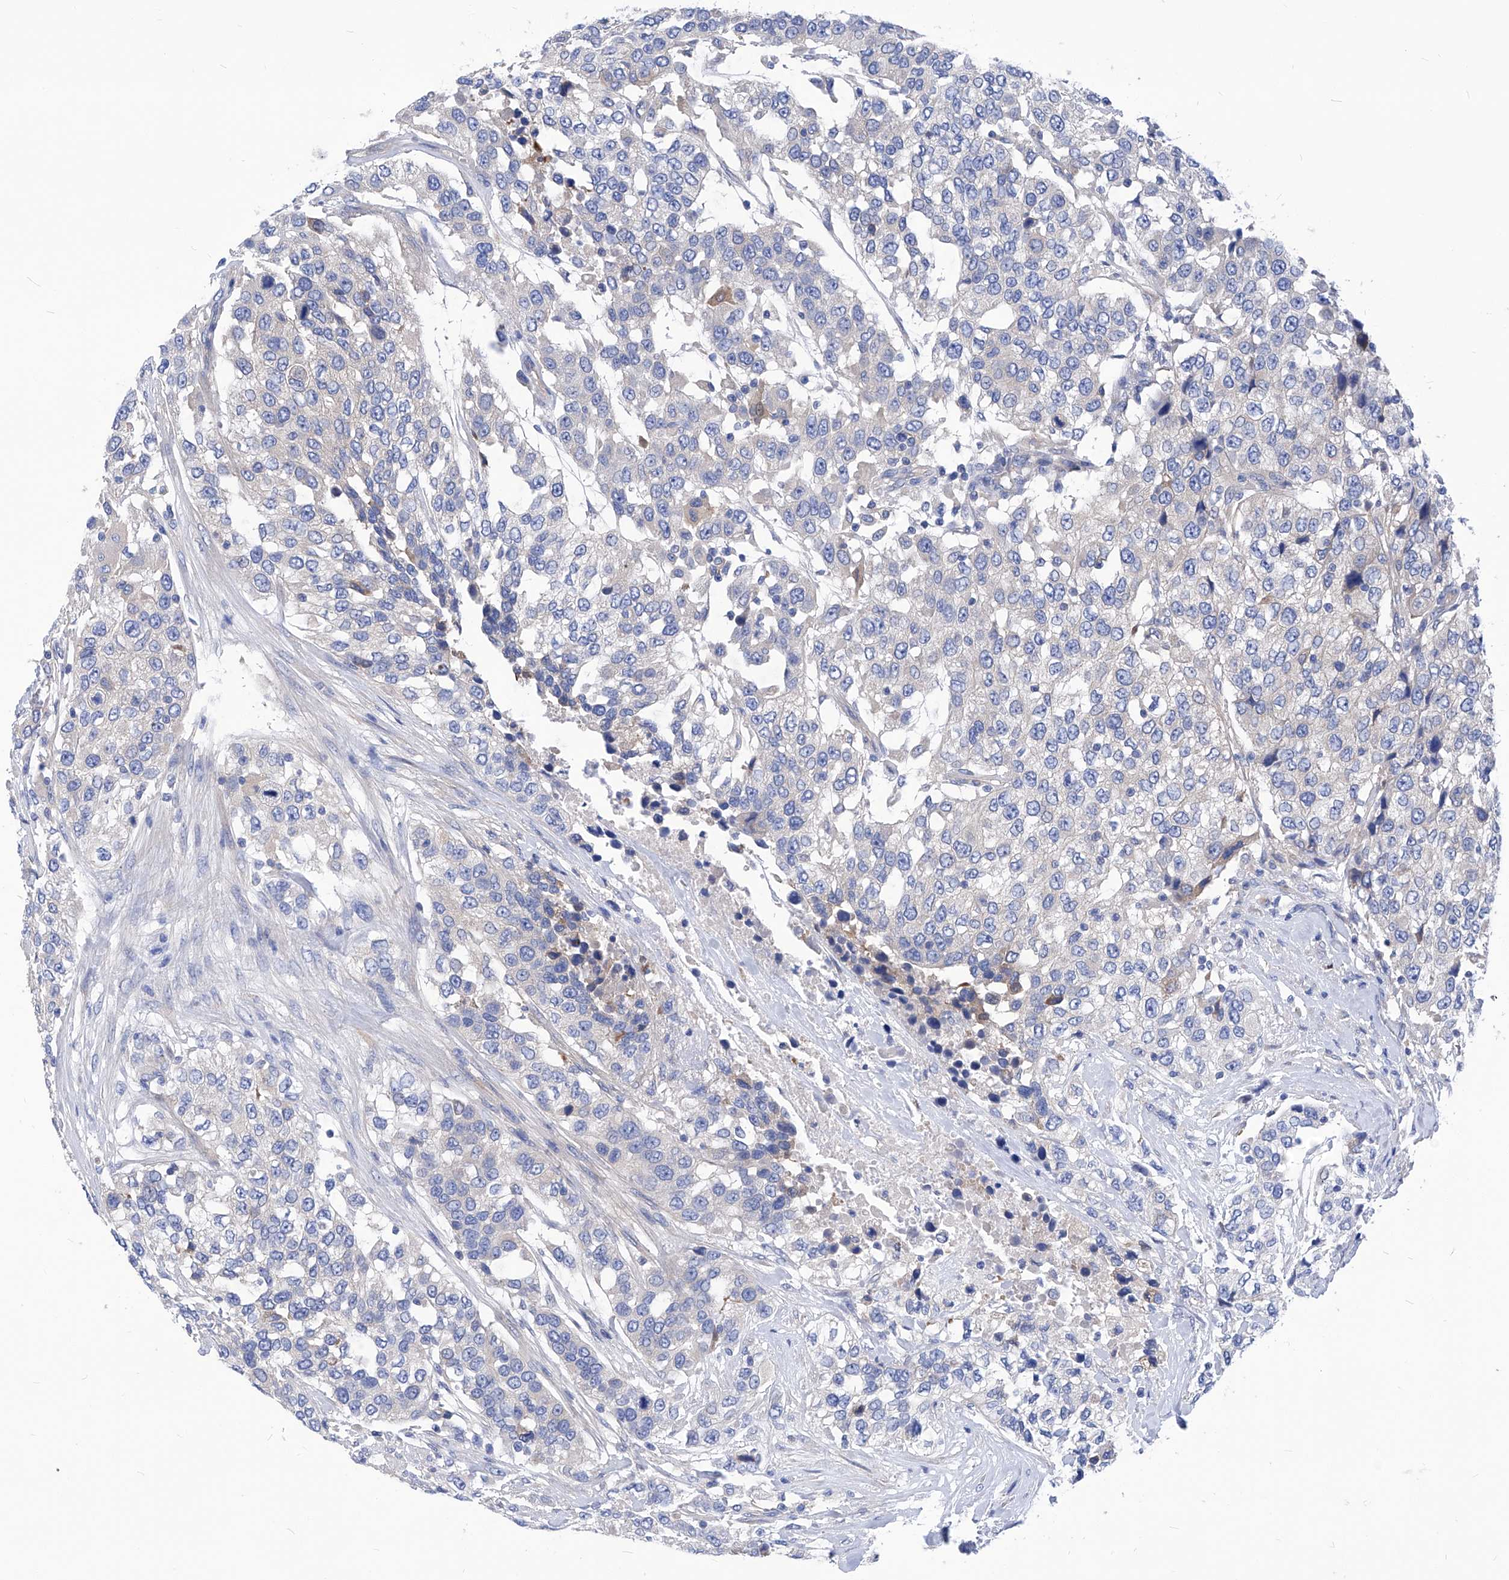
{"staining": {"intensity": "negative", "quantity": "none", "location": "none"}, "tissue": "urothelial cancer", "cell_type": "Tumor cells", "image_type": "cancer", "snomed": [{"axis": "morphology", "description": "Urothelial carcinoma, High grade"}, {"axis": "topography", "description": "Urinary bladder"}], "caption": "Immunohistochemical staining of urothelial cancer demonstrates no significant expression in tumor cells.", "gene": "XPNPEP1", "patient": {"sex": "female", "age": 80}}